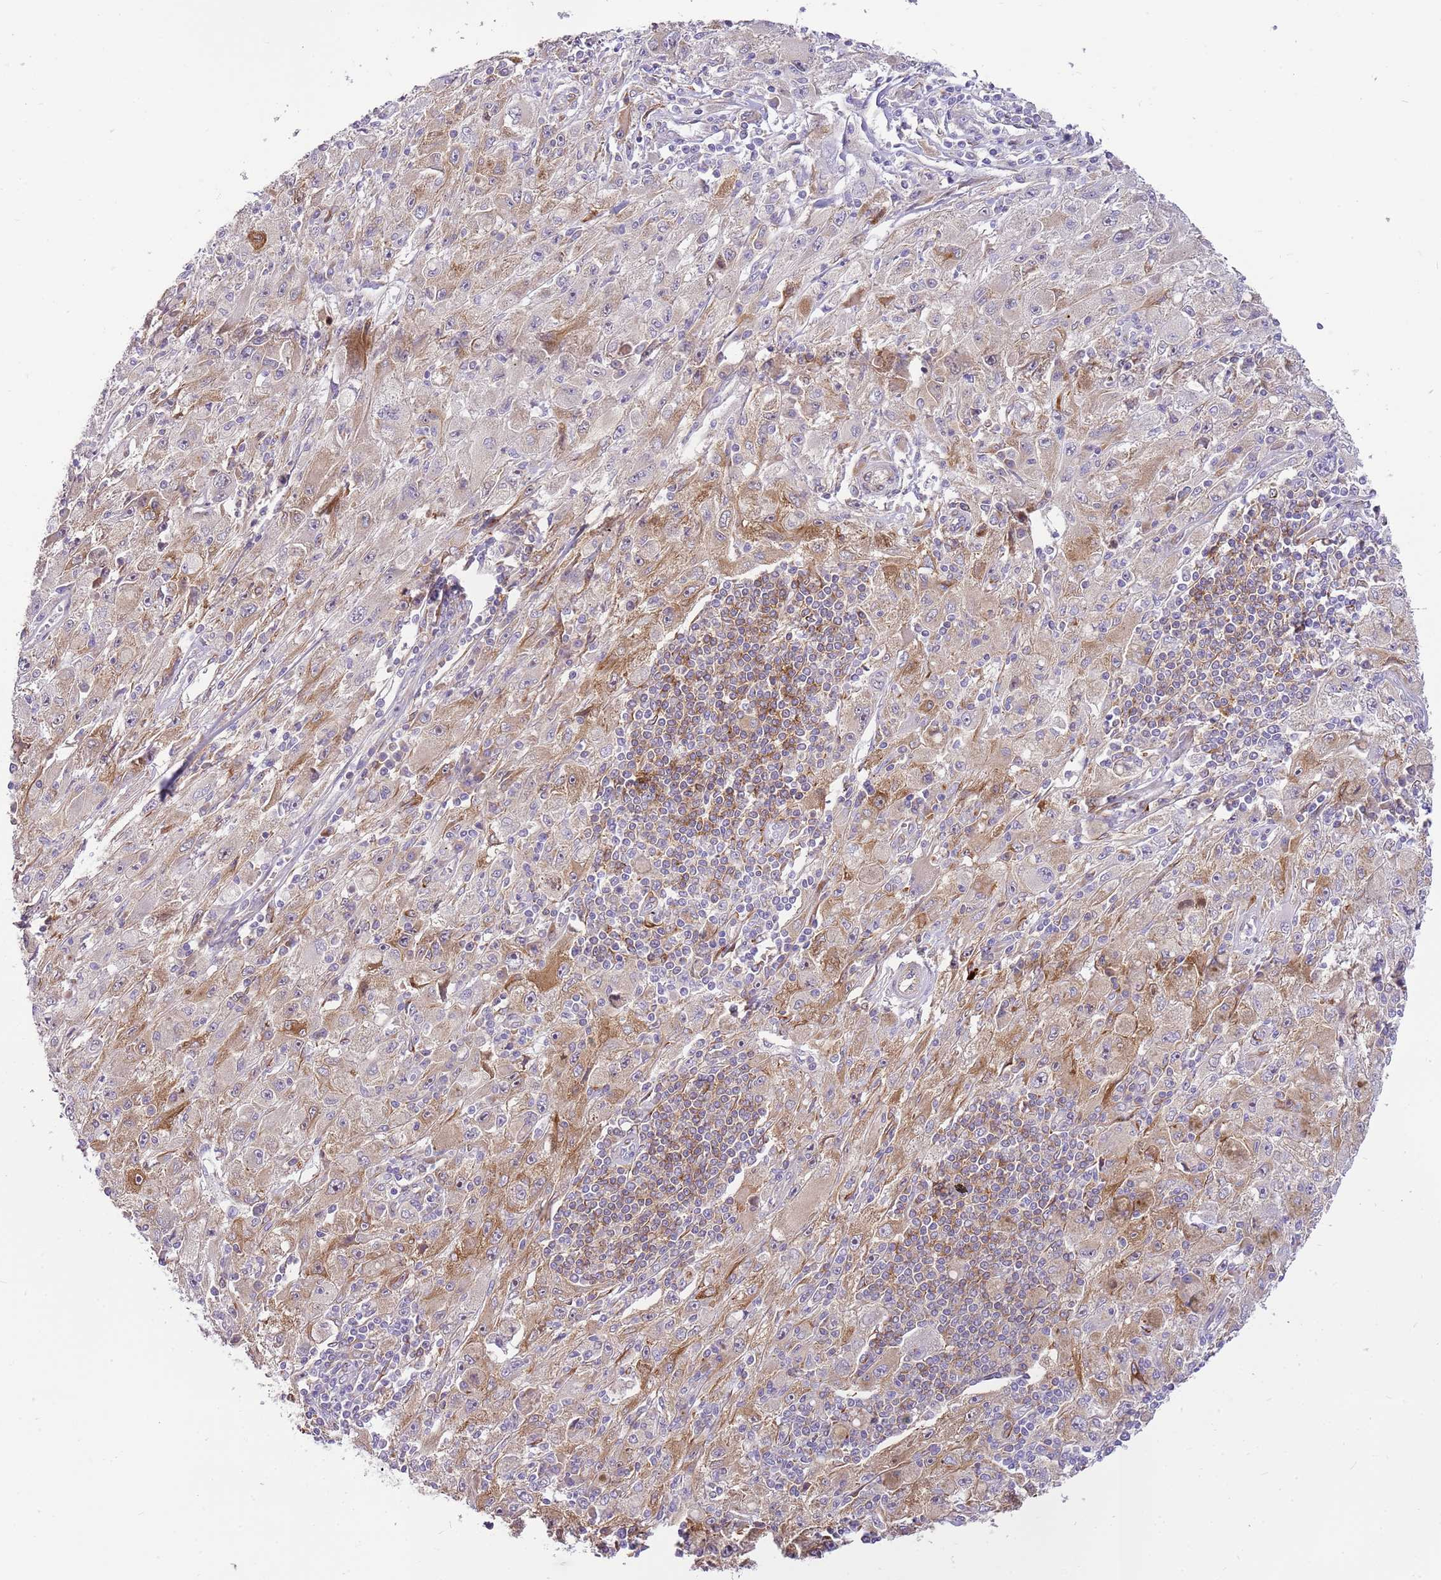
{"staining": {"intensity": "moderate", "quantity": "<25%", "location": "cytoplasmic/membranous"}, "tissue": "melanoma", "cell_type": "Tumor cells", "image_type": "cancer", "snomed": [{"axis": "morphology", "description": "Malignant melanoma, Metastatic site"}, {"axis": "topography", "description": "Skin"}], "caption": "Immunohistochemical staining of human melanoma displays low levels of moderate cytoplasmic/membranous protein expression in approximately <25% of tumor cells. The staining is performed using DAB brown chromogen to label protein expression. The nuclei are counter-stained blue using hematoxylin.", "gene": "RFK", "patient": {"sex": "male", "age": 53}}